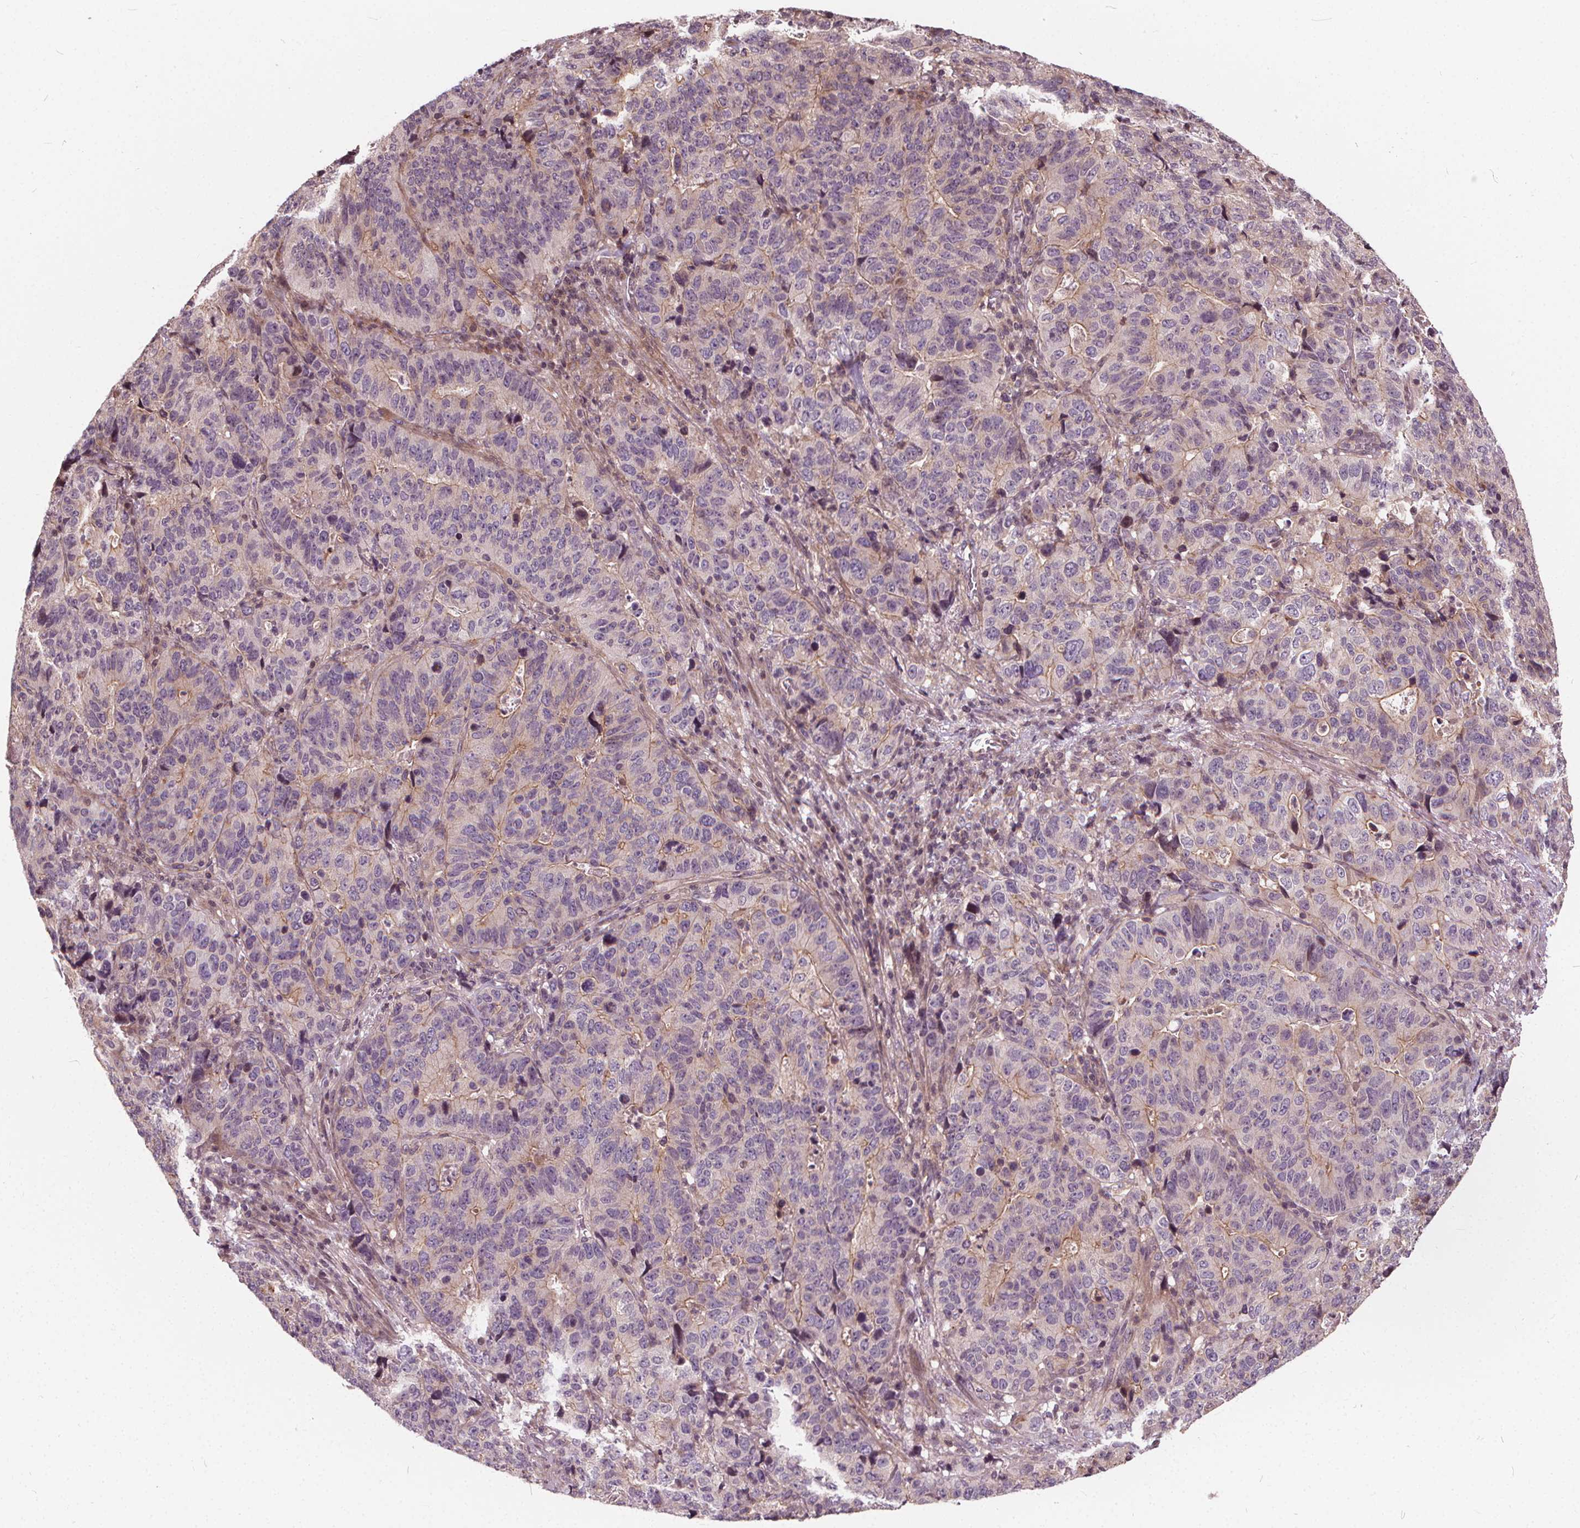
{"staining": {"intensity": "negative", "quantity": "none", "location": "none"}, "tissue": "stomach cancer", "cell_type": "Tumor cells", "image_type": "cancer", "snomed": [{"axis": "morphology", "description": "Adenocarcinoma, NOS"}, {"axis": "topography", "description": "Stomach, upper"}], "caption": "IHC of adenocarcinoma (stomach) shows no positivity in tumor cells.", "gene": "INPP5E", "patient": {"sex": "female", "age": 67}}